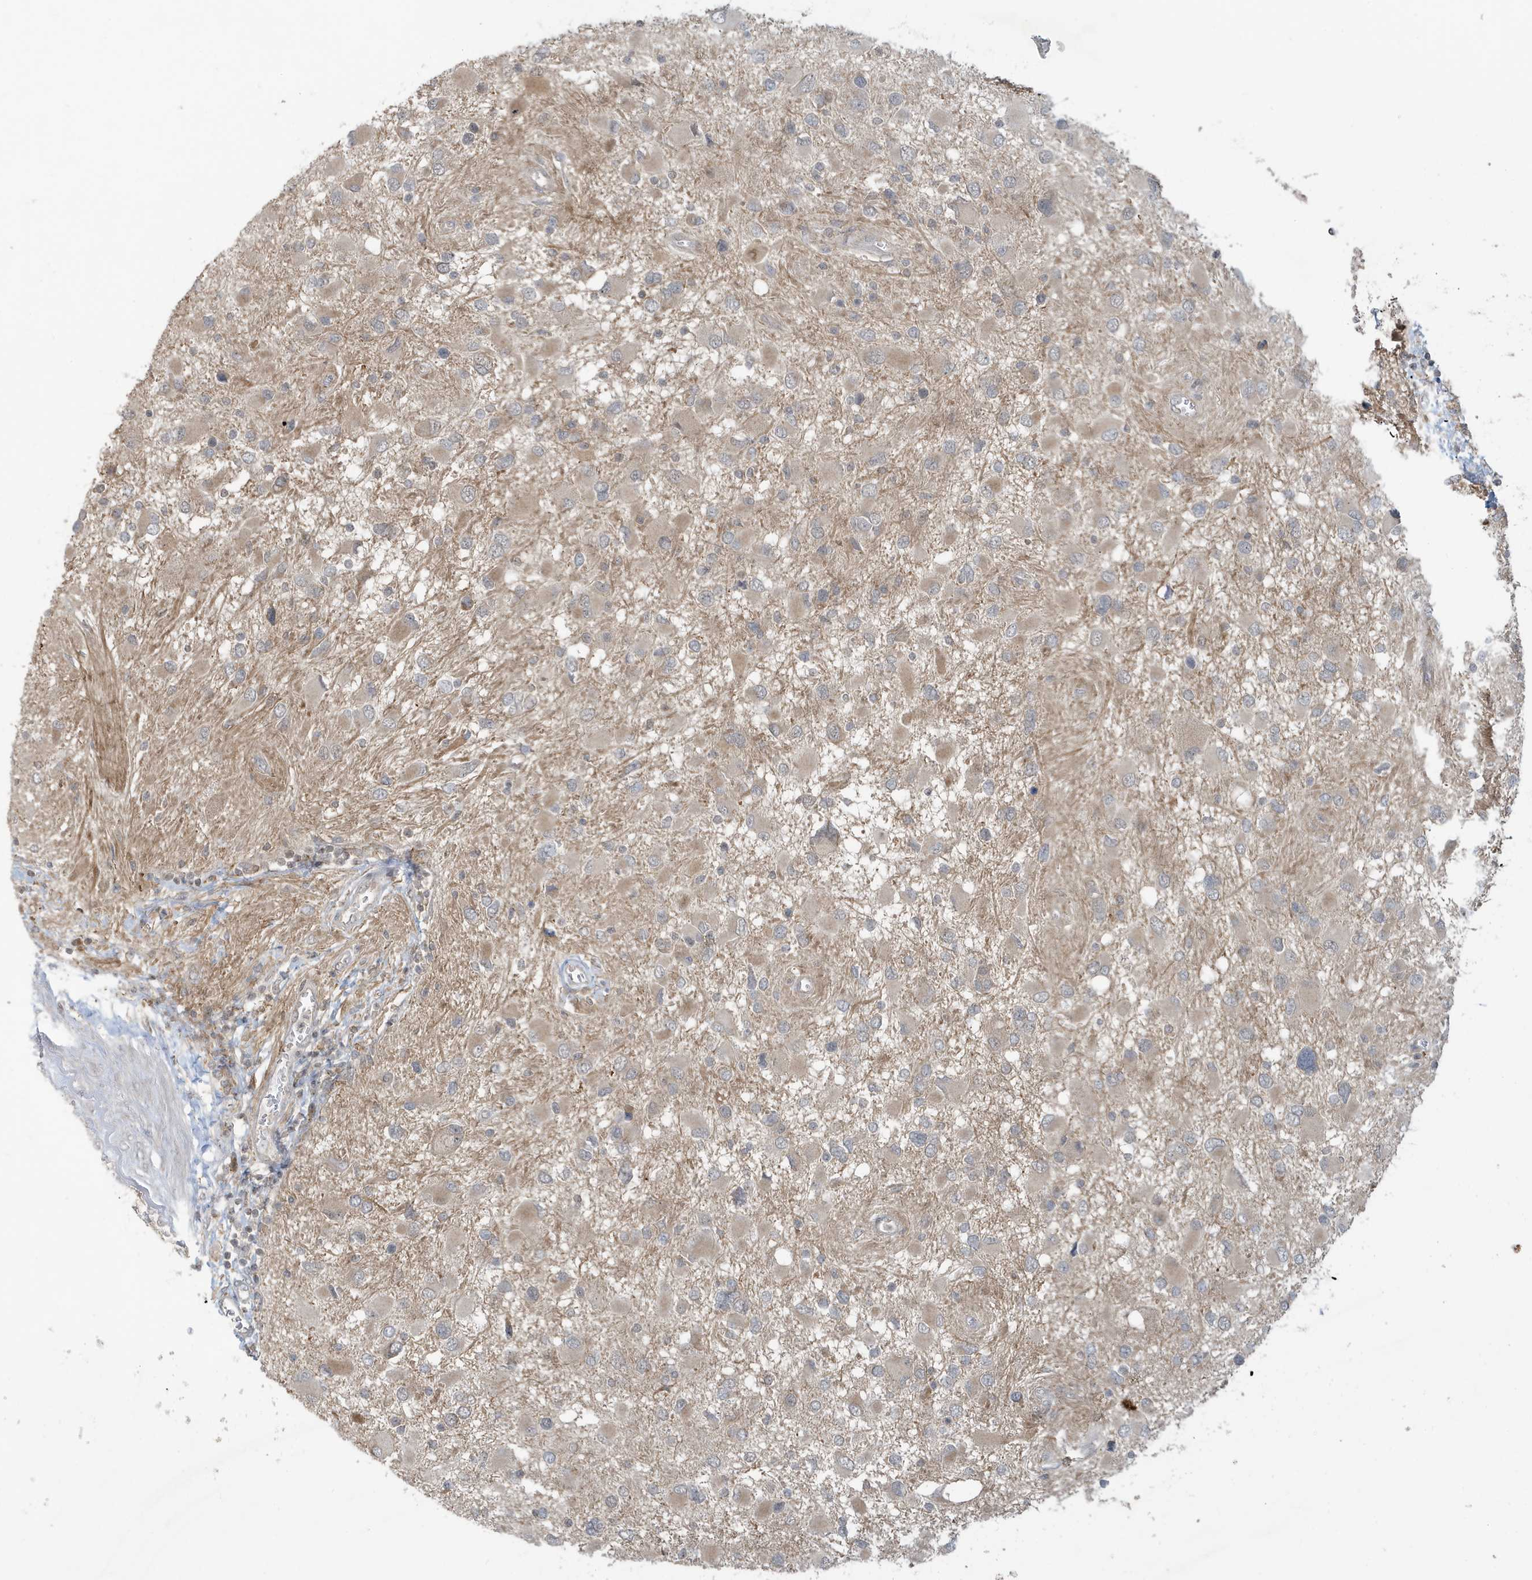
{"staining": {"intensity": "weak", "quantity": ">75%", "location": "cytoplasmic/membranous"}, "tissue": "glioma", "cell_type": "Tumor cells", "image_type": "cancer", "snomed": [{"axis": "morphology", "description": "Glioma, malignant, High grade"}, {"axis": "topography", "description": "Brain"}], "caption": "Glioma tissue displays weak cytoplasmic/membranous expression in about >75% of tumor cells", "gene": "PRRT3", "patient": {"sex": "male", "age": 53}}